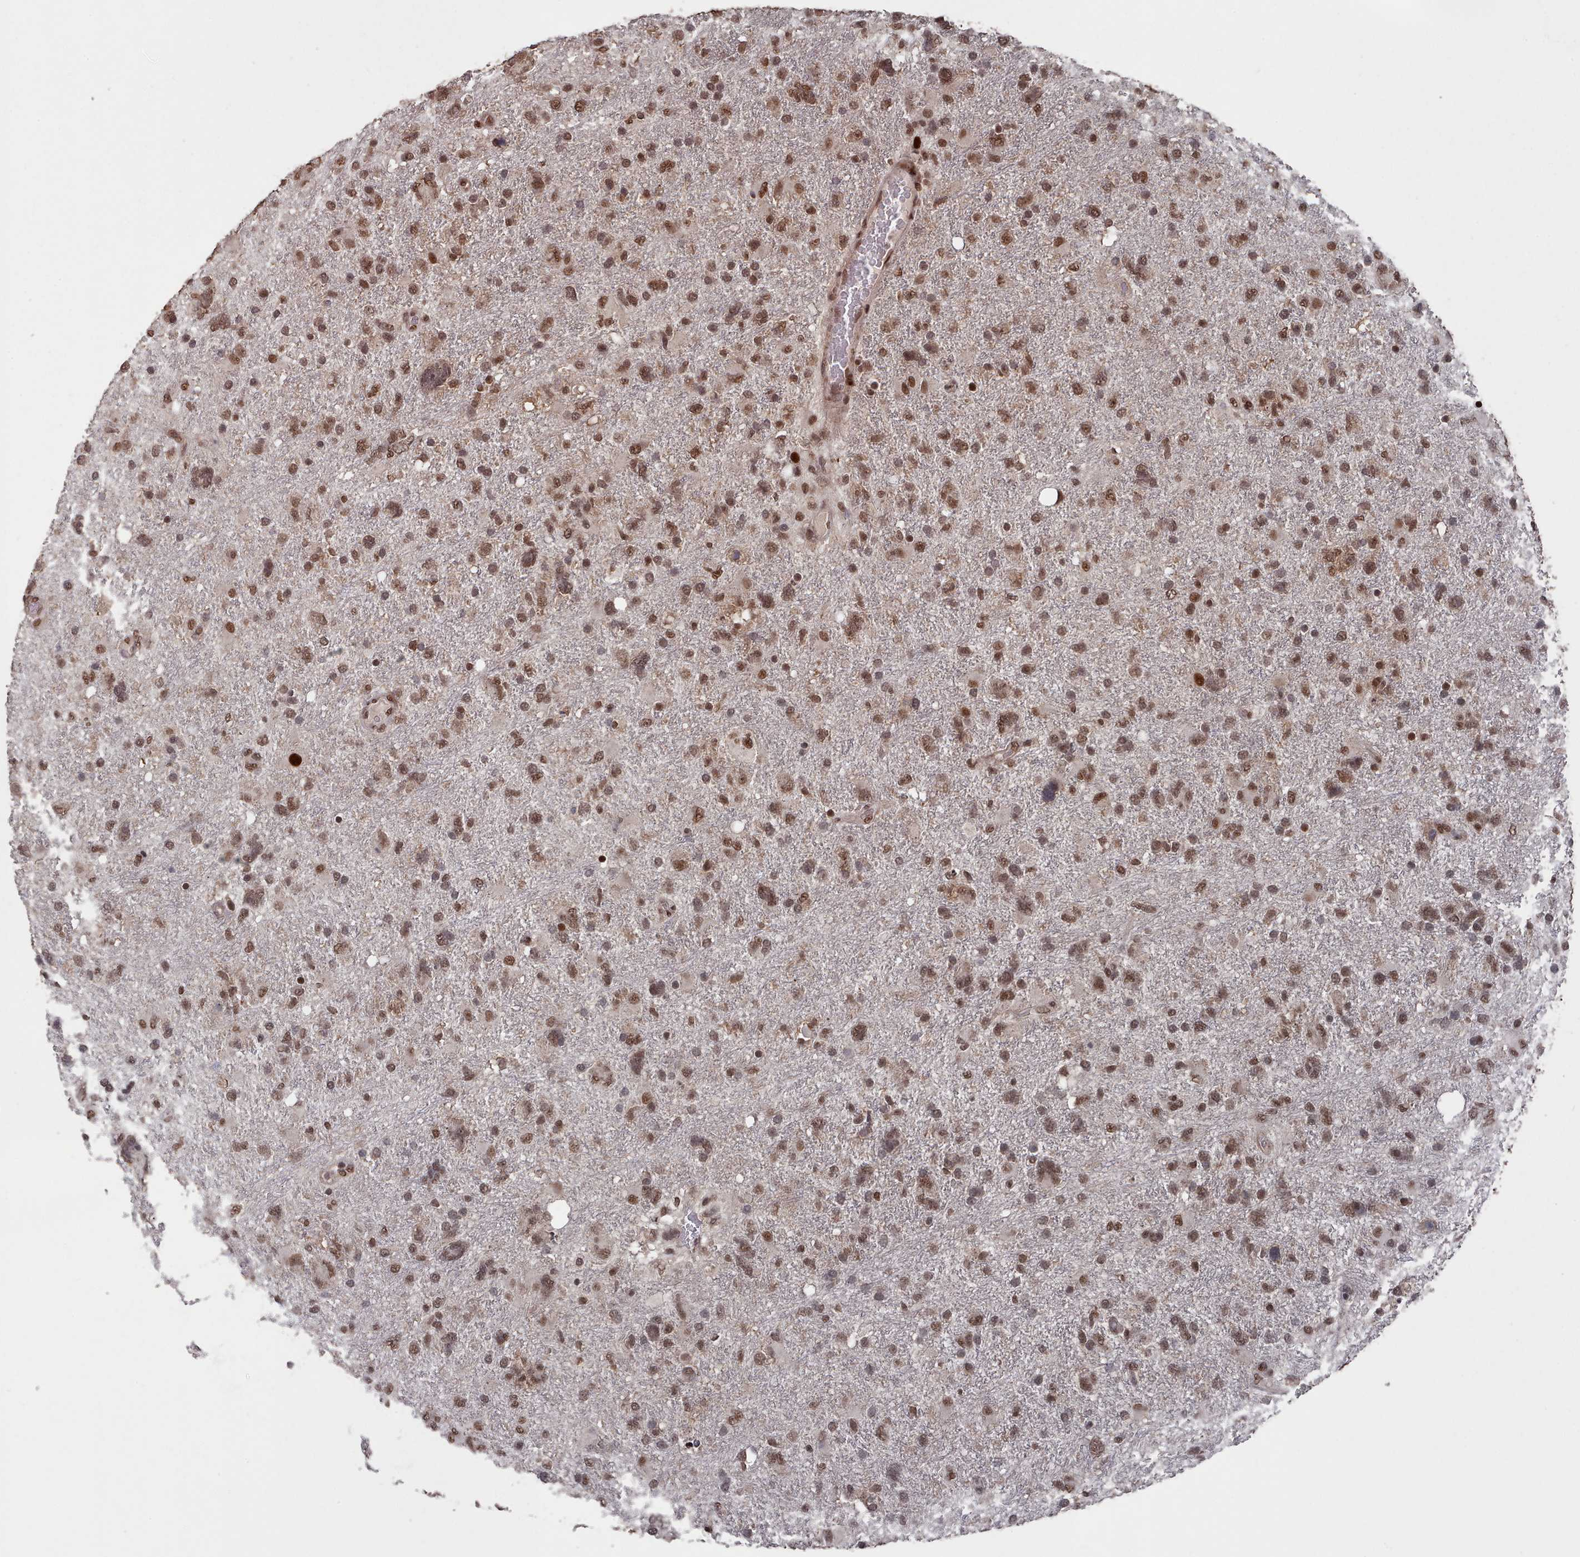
{"staining": {"intensity": "moderate", "quantity": ">75%", "location": "nuclear"}, "tissue": "glioma", "cell_type": "Tumor cells", "image_type": "cancer", "snomed": [{"axis": "morphology", "description": "Glioma, malignant, High grade"}, {"axis": "topography", "description": "Brain"}], "caption": "The immunohistochemical stain labels moderate nuclear staining in tumor cells of glioma tissue.", "gene": "PNRC2", "patient": {"sex": "male", "age": 61}}